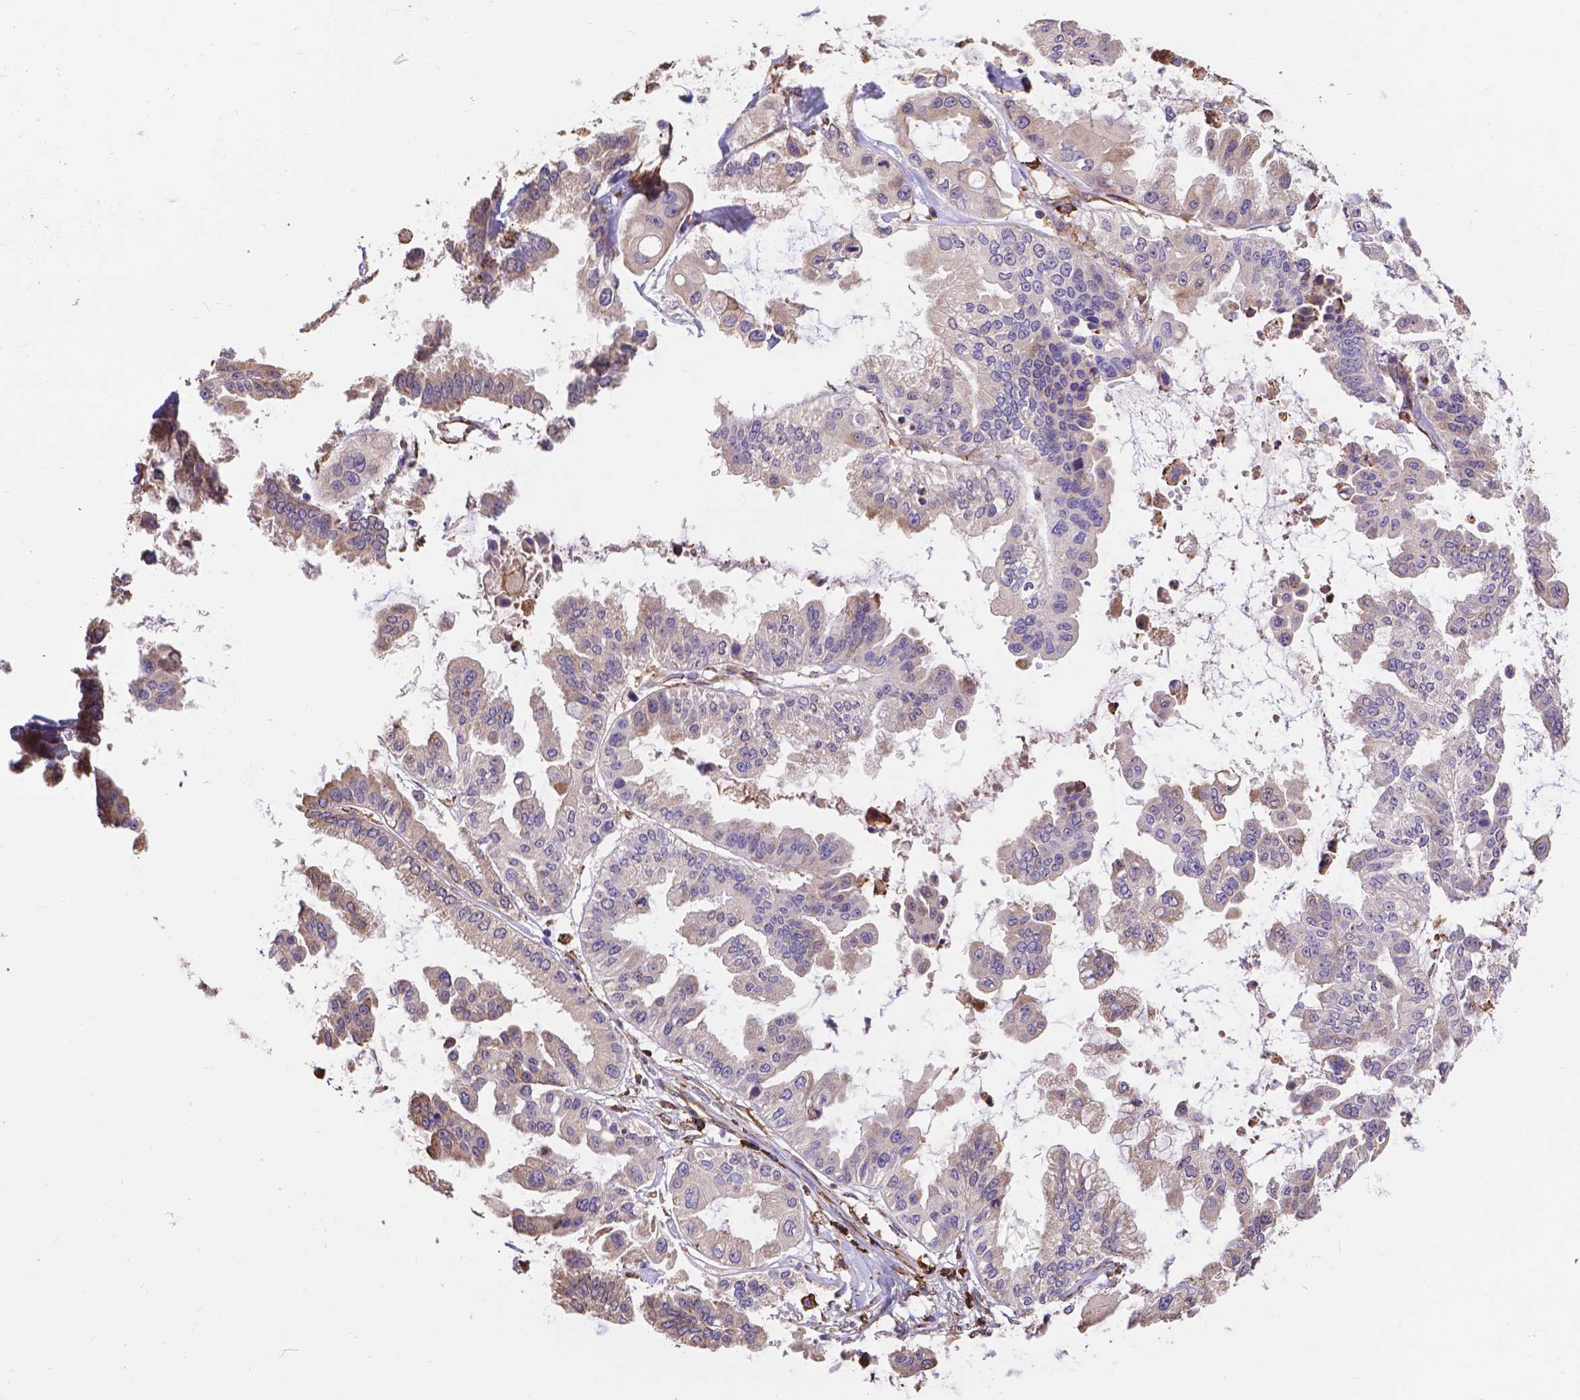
{"staining": {"intensity": "weak", "quantity": "<25%", "location": "cytoplasmic/membranous"}, "tissue": "ovarian cancer", "cell_type": "Tumor cells", "image_type": "cancer", "snomed": [{"axis": "morphology", "description": "Cystadenocarcinoma, serous, NOS"}, {"axis": "topography", "description": "Ovary"}], "caption": "The IHC photomicrograph has no significant expression in tumor cells of ovarian serous cystadenocarcinoma tissue. (IHC, brightfield microscopy, high magnification).", "gene": "IPO11", "patient": {"sex": "female", "age": 56}}